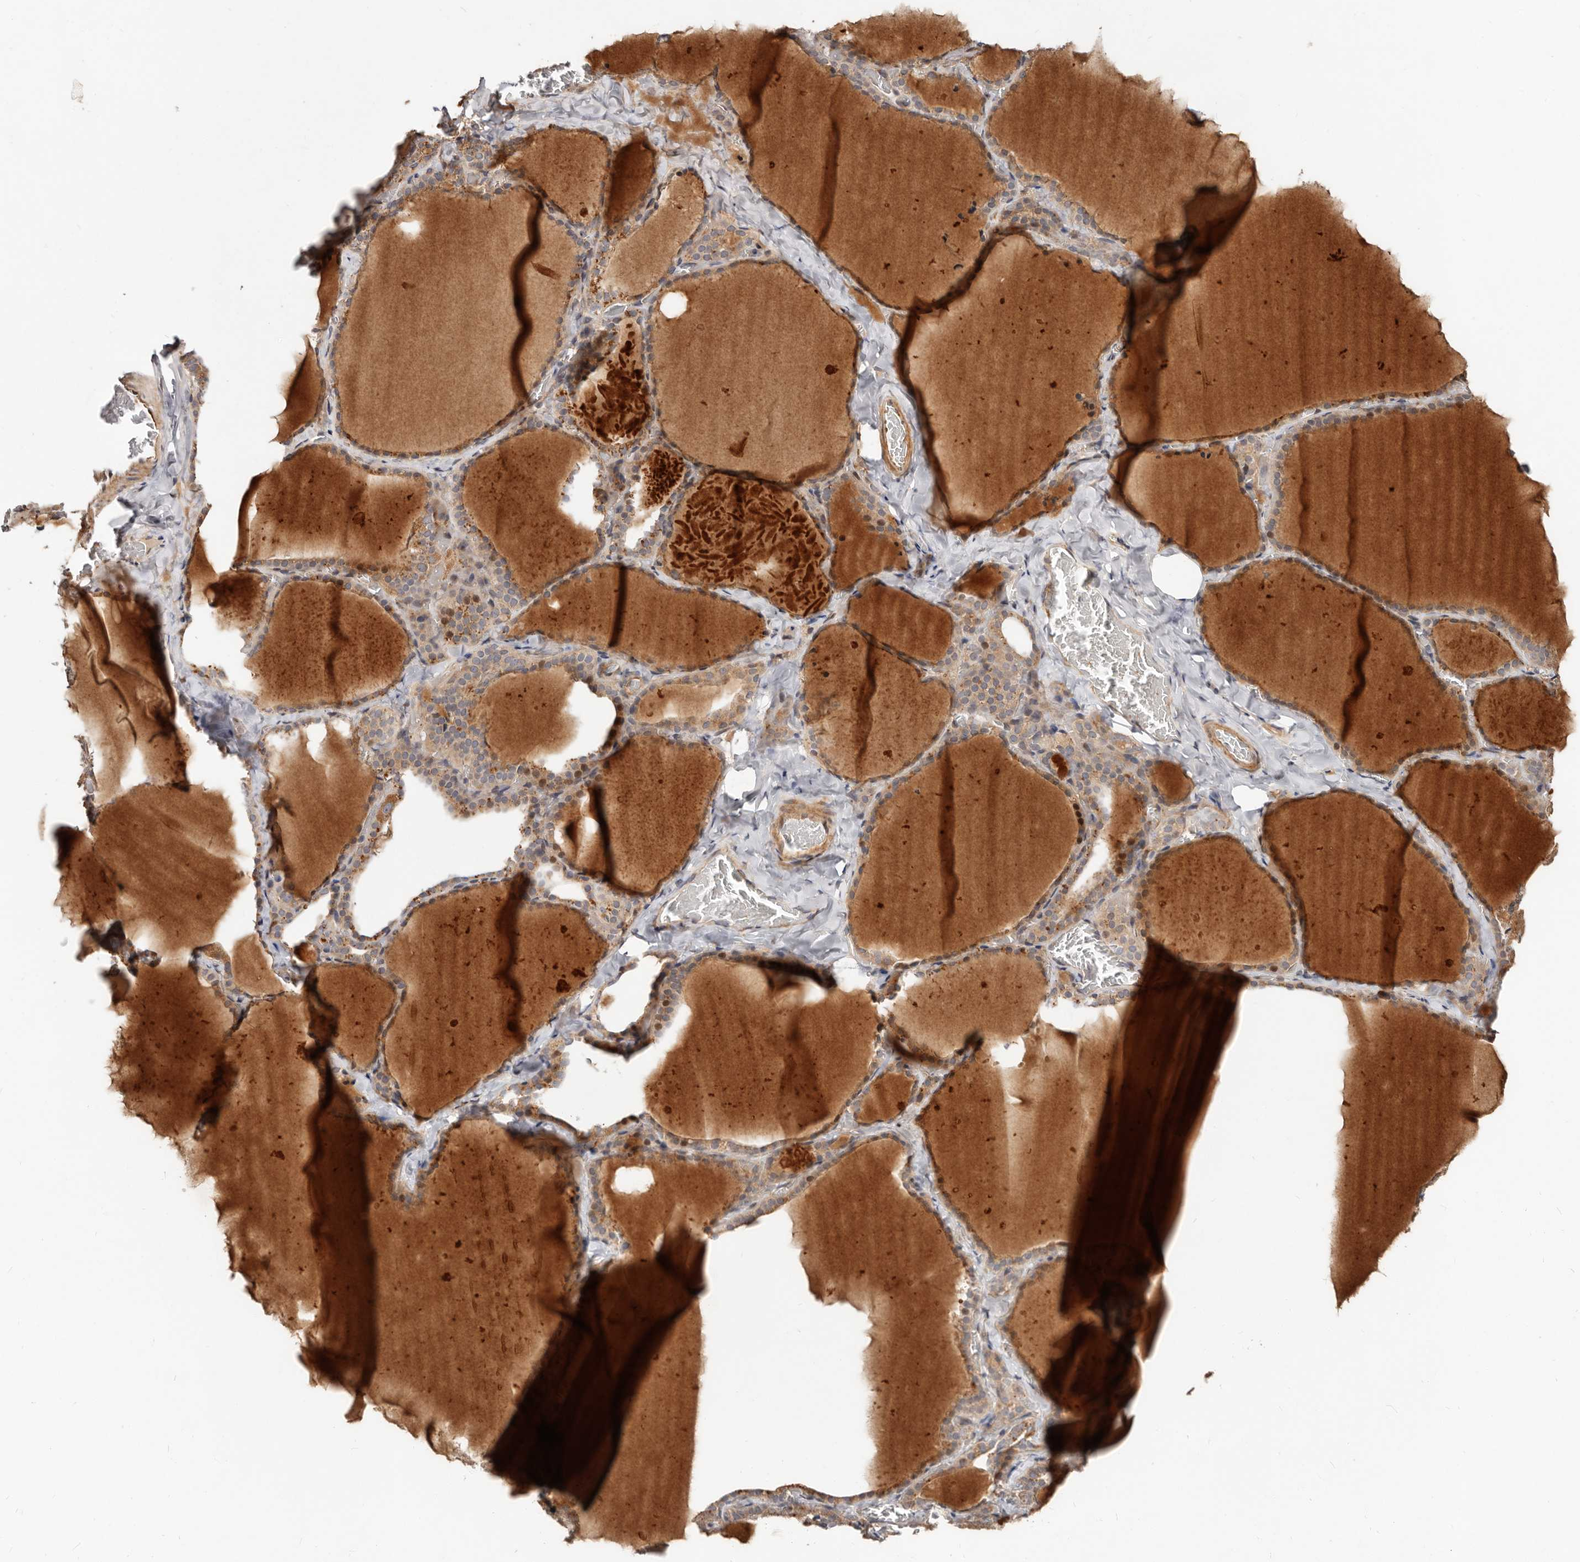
{"staining": {"intensity": "moderate", "quantity": ">75%", "location": "cytoplasmic/membranous"}, "tissue": "thyroid gland", "cell_type": "Glandular cells", "image_type": "normal", "snomed": [{"axis": "morphology", "description": "Normal tissue, NOS"}, {"axis": "topography", "description": "Thyroid gland"}], "caption": "High-power microscopy captured an IHC histopathology image of normal thyroid gland, revealing moderate cytoplasmic/membranous positivity in about >75% of glandular cells.", "gene": "USP33", "patient": {"sex": "female", "age": 22}}